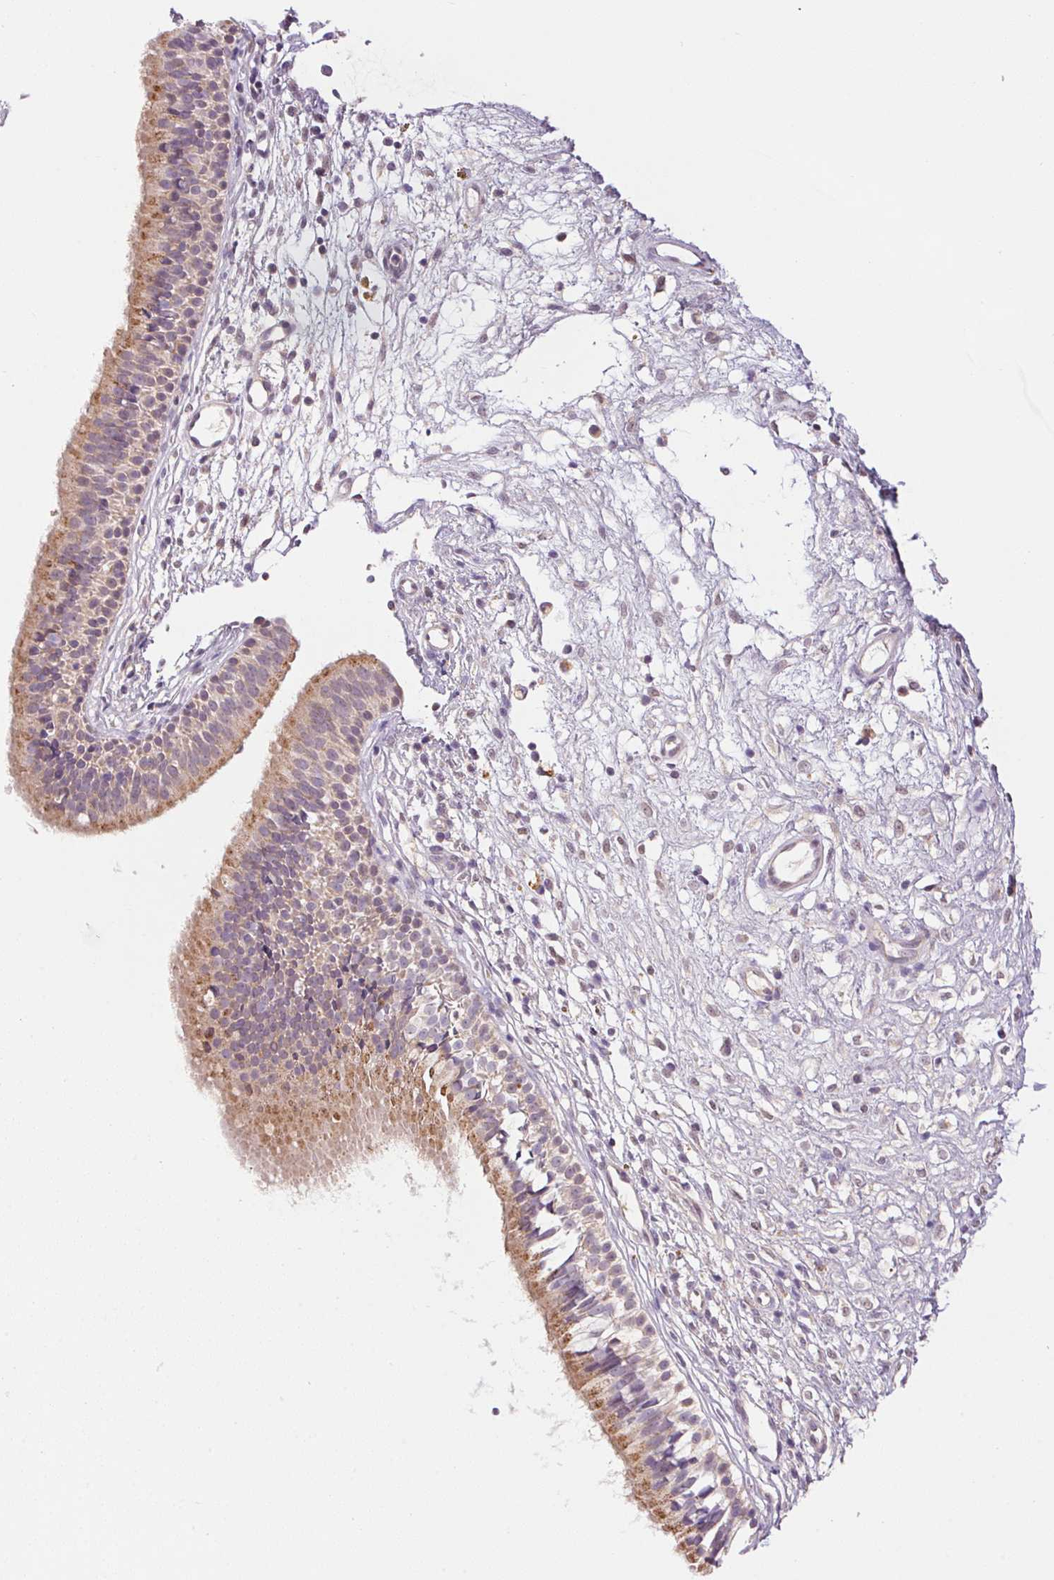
{"staining": {"intensity": "moderate", "quantity": ">75%", "location": "cytoplasmic/membranous"}, "tissue": "nasopharynx", "cell_type": "Respiratory epithelial cells", "image_type": "normal", "snomed": [{"axis": "morphology", "description": "Normal tissue, NOS"}, {"axis": "topography", "description": "Nasopharynx"}], "caption": "Immunohistochemical staining of normal nasopharynx shows medium levels of moderate cytoplasmic/membranous staining in about >75% of respiratory epithelial cells. (Stains: DAB in brown, nuclei in blue, Microscopy: brightfield microscopy at high magnification).", "gene": "ADH5", "patient": {"sex": "male", "age": 24}}